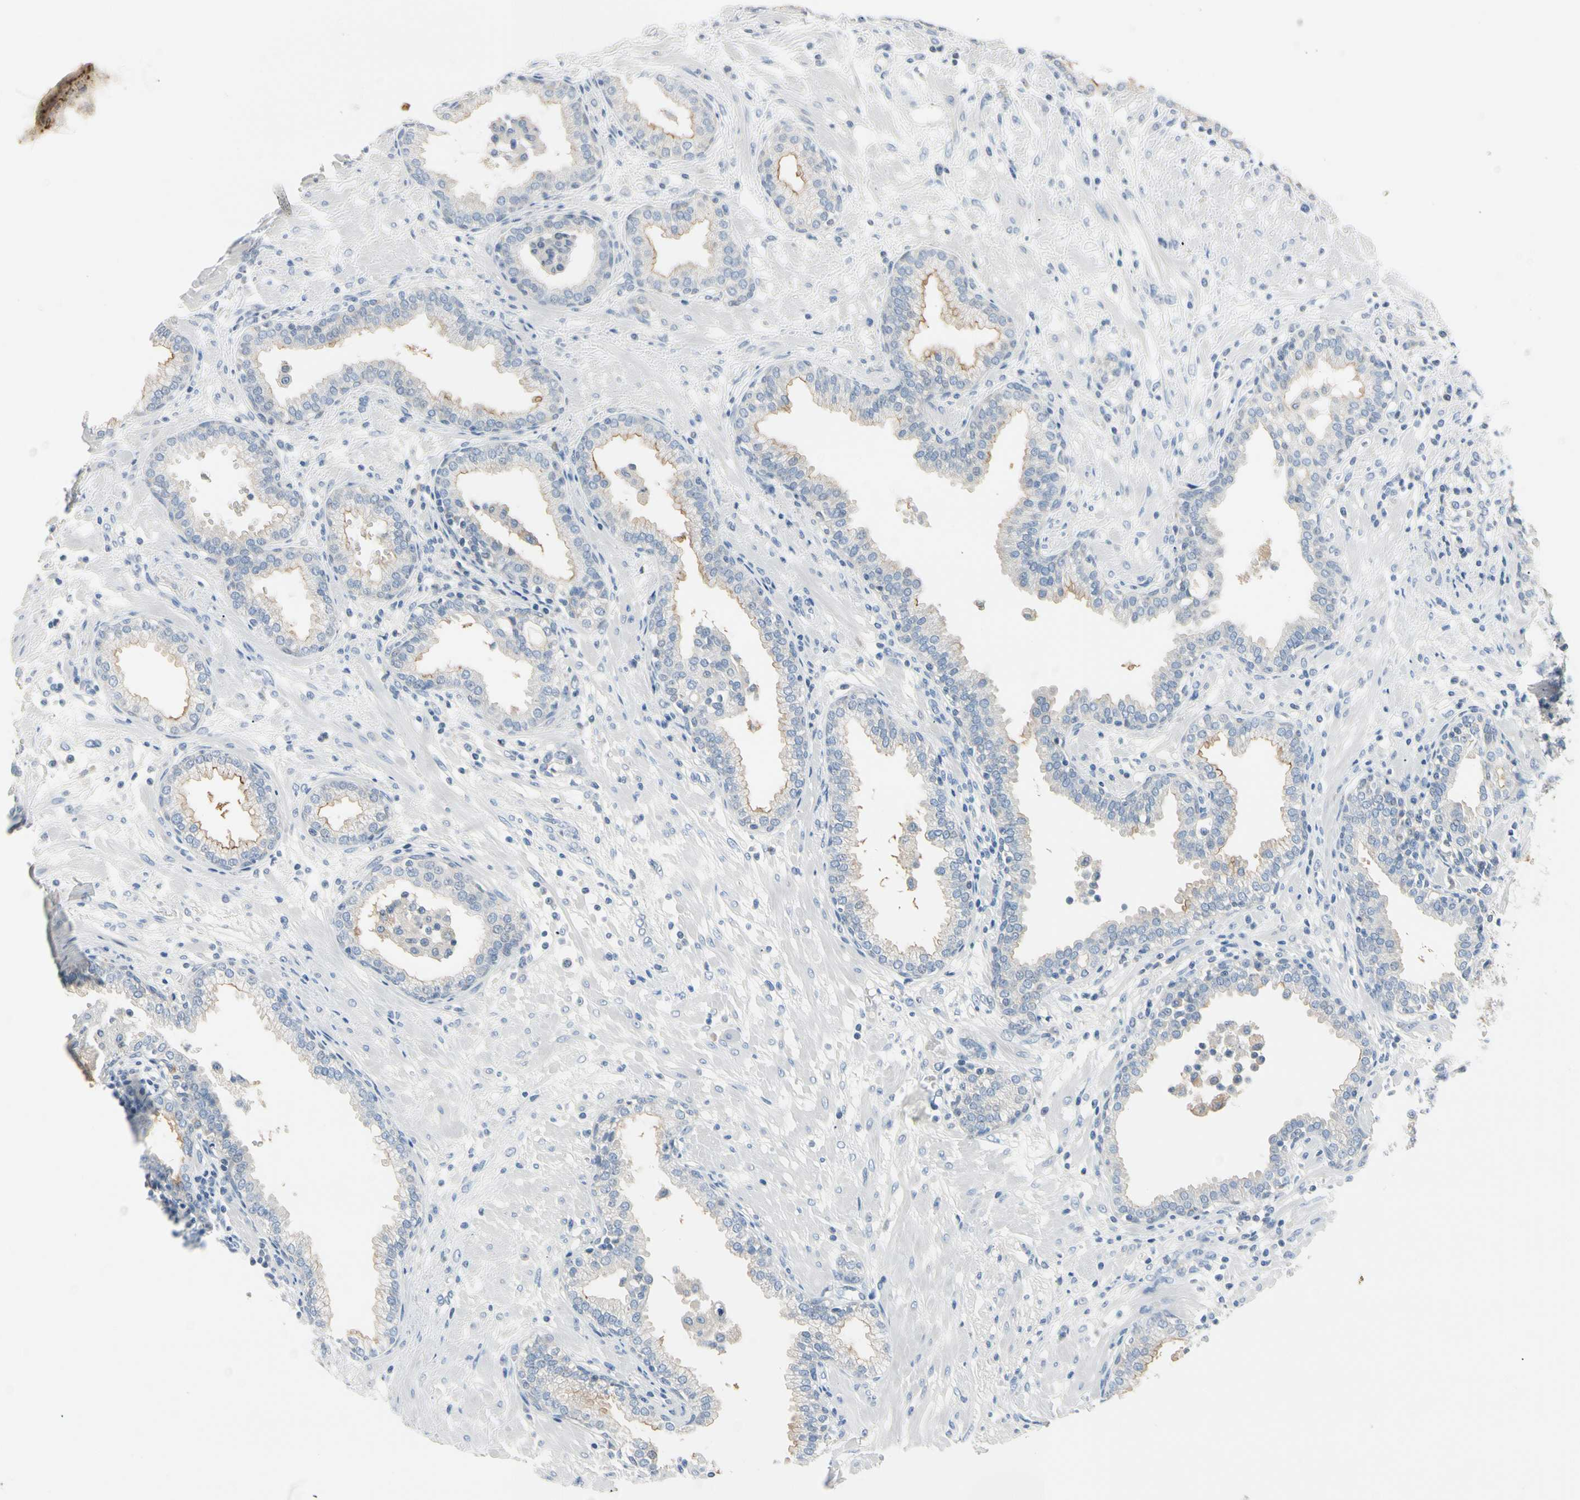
{"staining": {"intensity": "moderate", "quantity": "25%-75%", "location": "cytoplasmic/membranous"}, "tissue": "prostate", "cell_type": "Glandular cells", "image_type": "normal", "snomed": [{"axis": "morphology", "description": "Normal tissue, NOS"}, {"axis": "topography", "description": "Prostate"}], "caption": "This micrograph displays IHC staining of normal prostate, with medium moderate cytoplasmic/membranous staining in about 25%-75% of glandular cells.", "gene": "MARK1", "patient": {"sex": "male", "age": 64}}